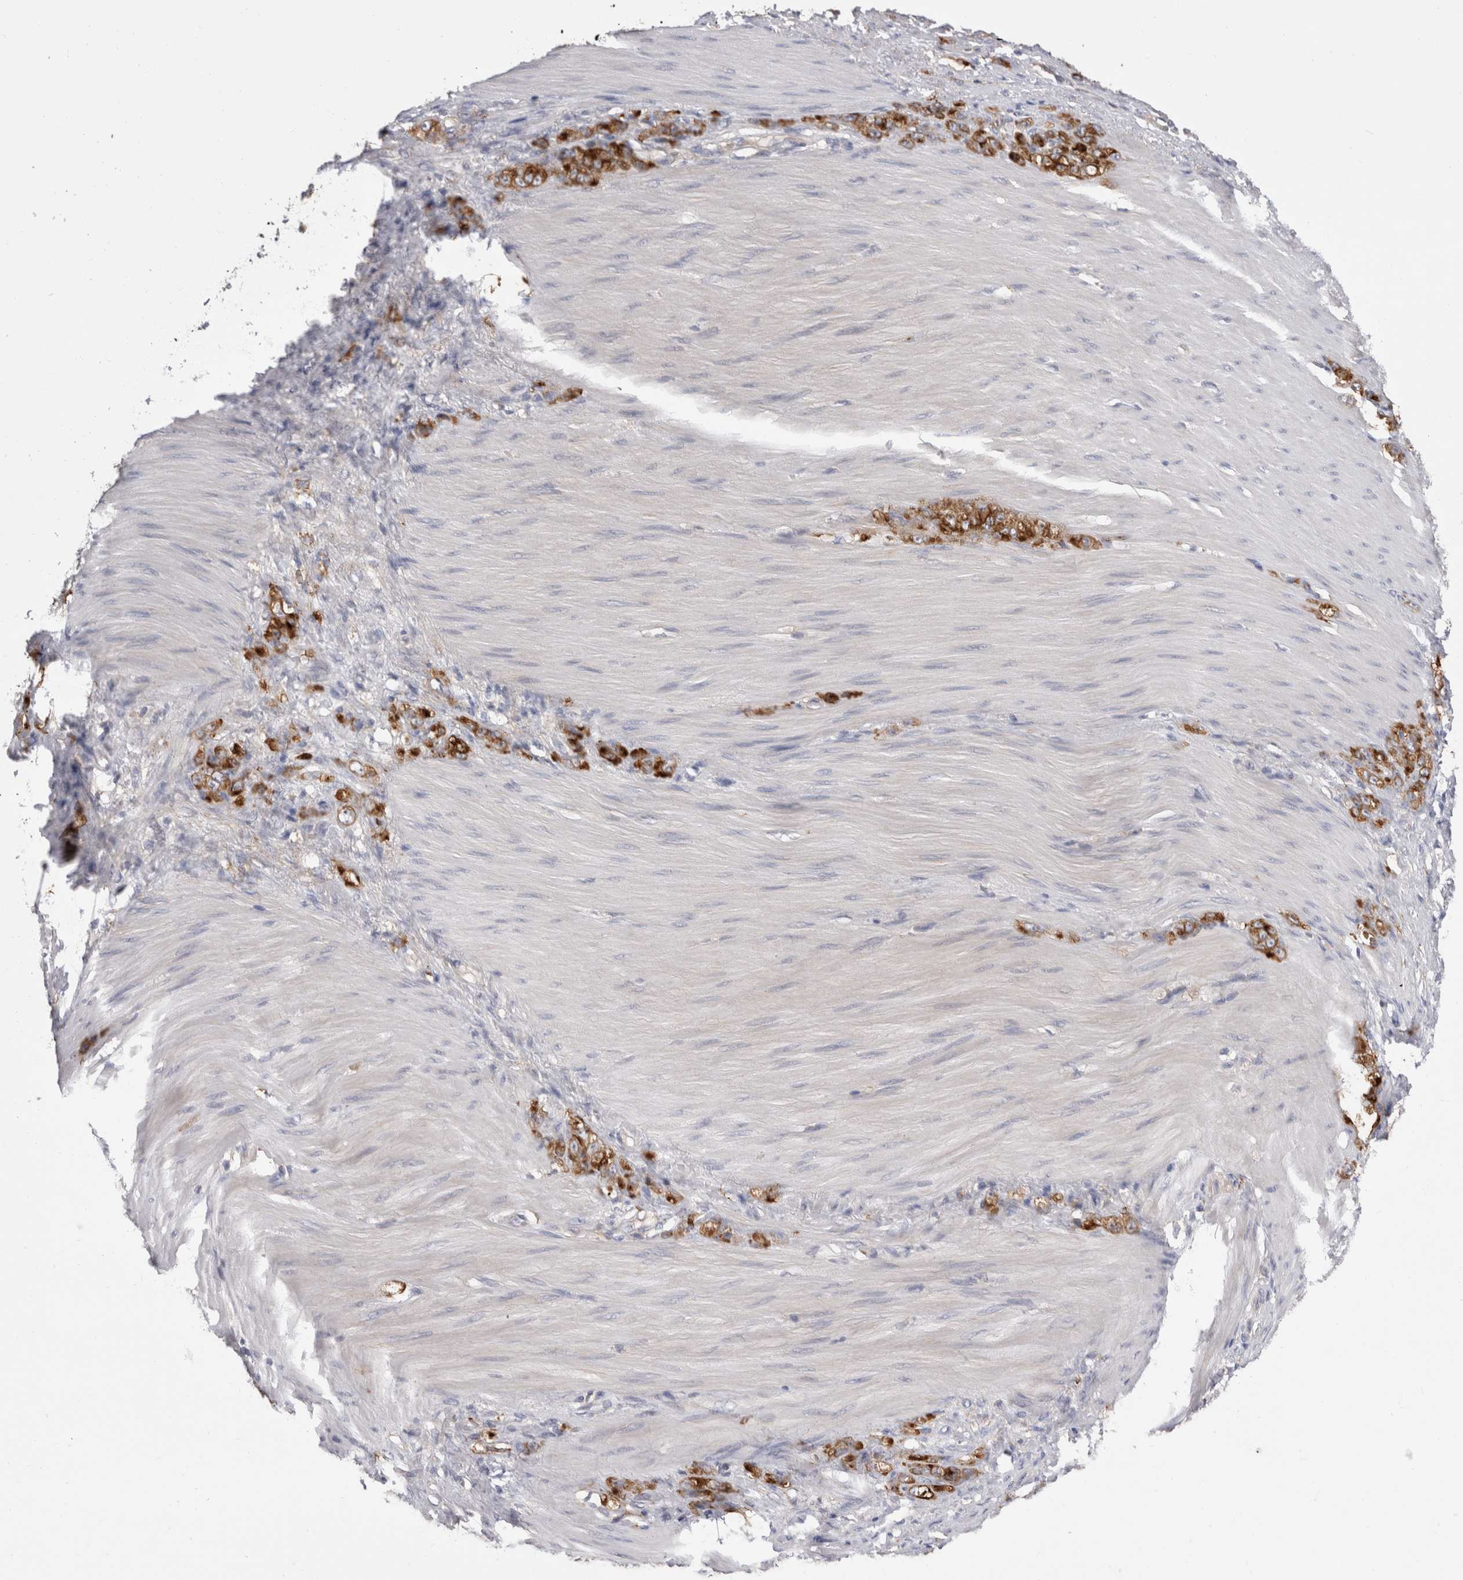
{"staining": {"intensity": "strong", "quantity": ">75%", "location": "cytoplasmic/membranous"}, "tissue": "stomach cancer", "cell_type": "Tumor cells", "image_type": "cancer", "snomed": [{"axis": "morphology", "description": "Normal tissue, NOS"}, {"axis": "morphology", "description": "Adenocarcinoma, NOS"}, {"axis": "topography", "description": "Stomach"}], "caption": "Tumor cells exhibit high levels of strong cytoplasmic/membranous staining in approximately >75% of cells in adenocarcinoma (stomach).", "gene": "RAB11FIP1", "patient": {"sex": "male", "age": 82}}